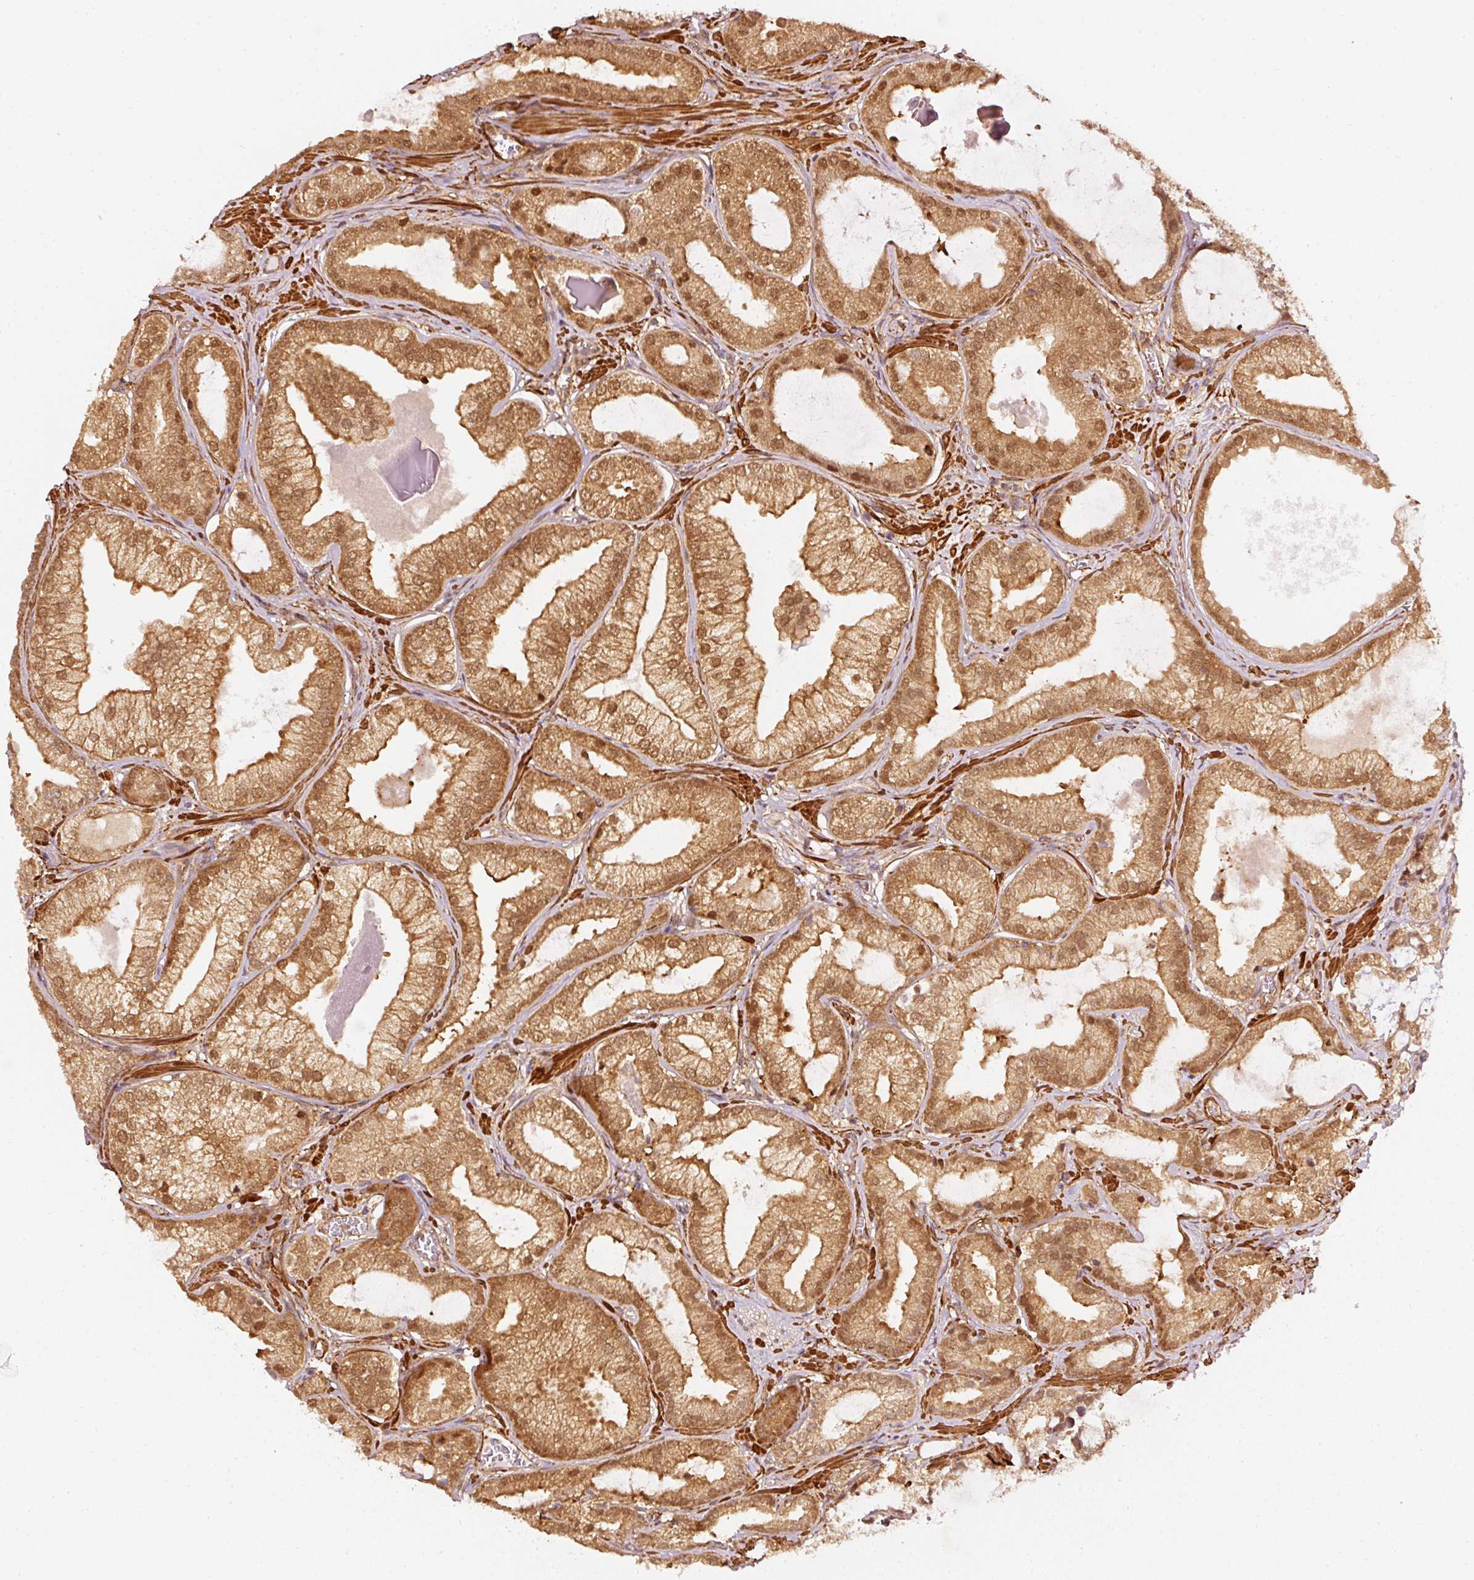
{"staining": {"intensity": "moderate", "quantity": ">75%", "location": "cytoplasmic/membranous,nuclear"}, "tissue": "prostate cancer", "cell_type": "Tumor cells", "image_type": "cancer", "snomed": [{"axis": "morphology", "description": "Adenocarcinoma, Medium grade"}, {"axis": "topography", "description": "Prostate"}], "caption": "Immunohistochemistry (DAB) staining of prostate cancer reveals moderate cytoplasmic/membranous and nuclear protein positivity in about >75% of tumor cells.", "gene": "PSMD1", "patient": {"sex": "male", "age": 57}}